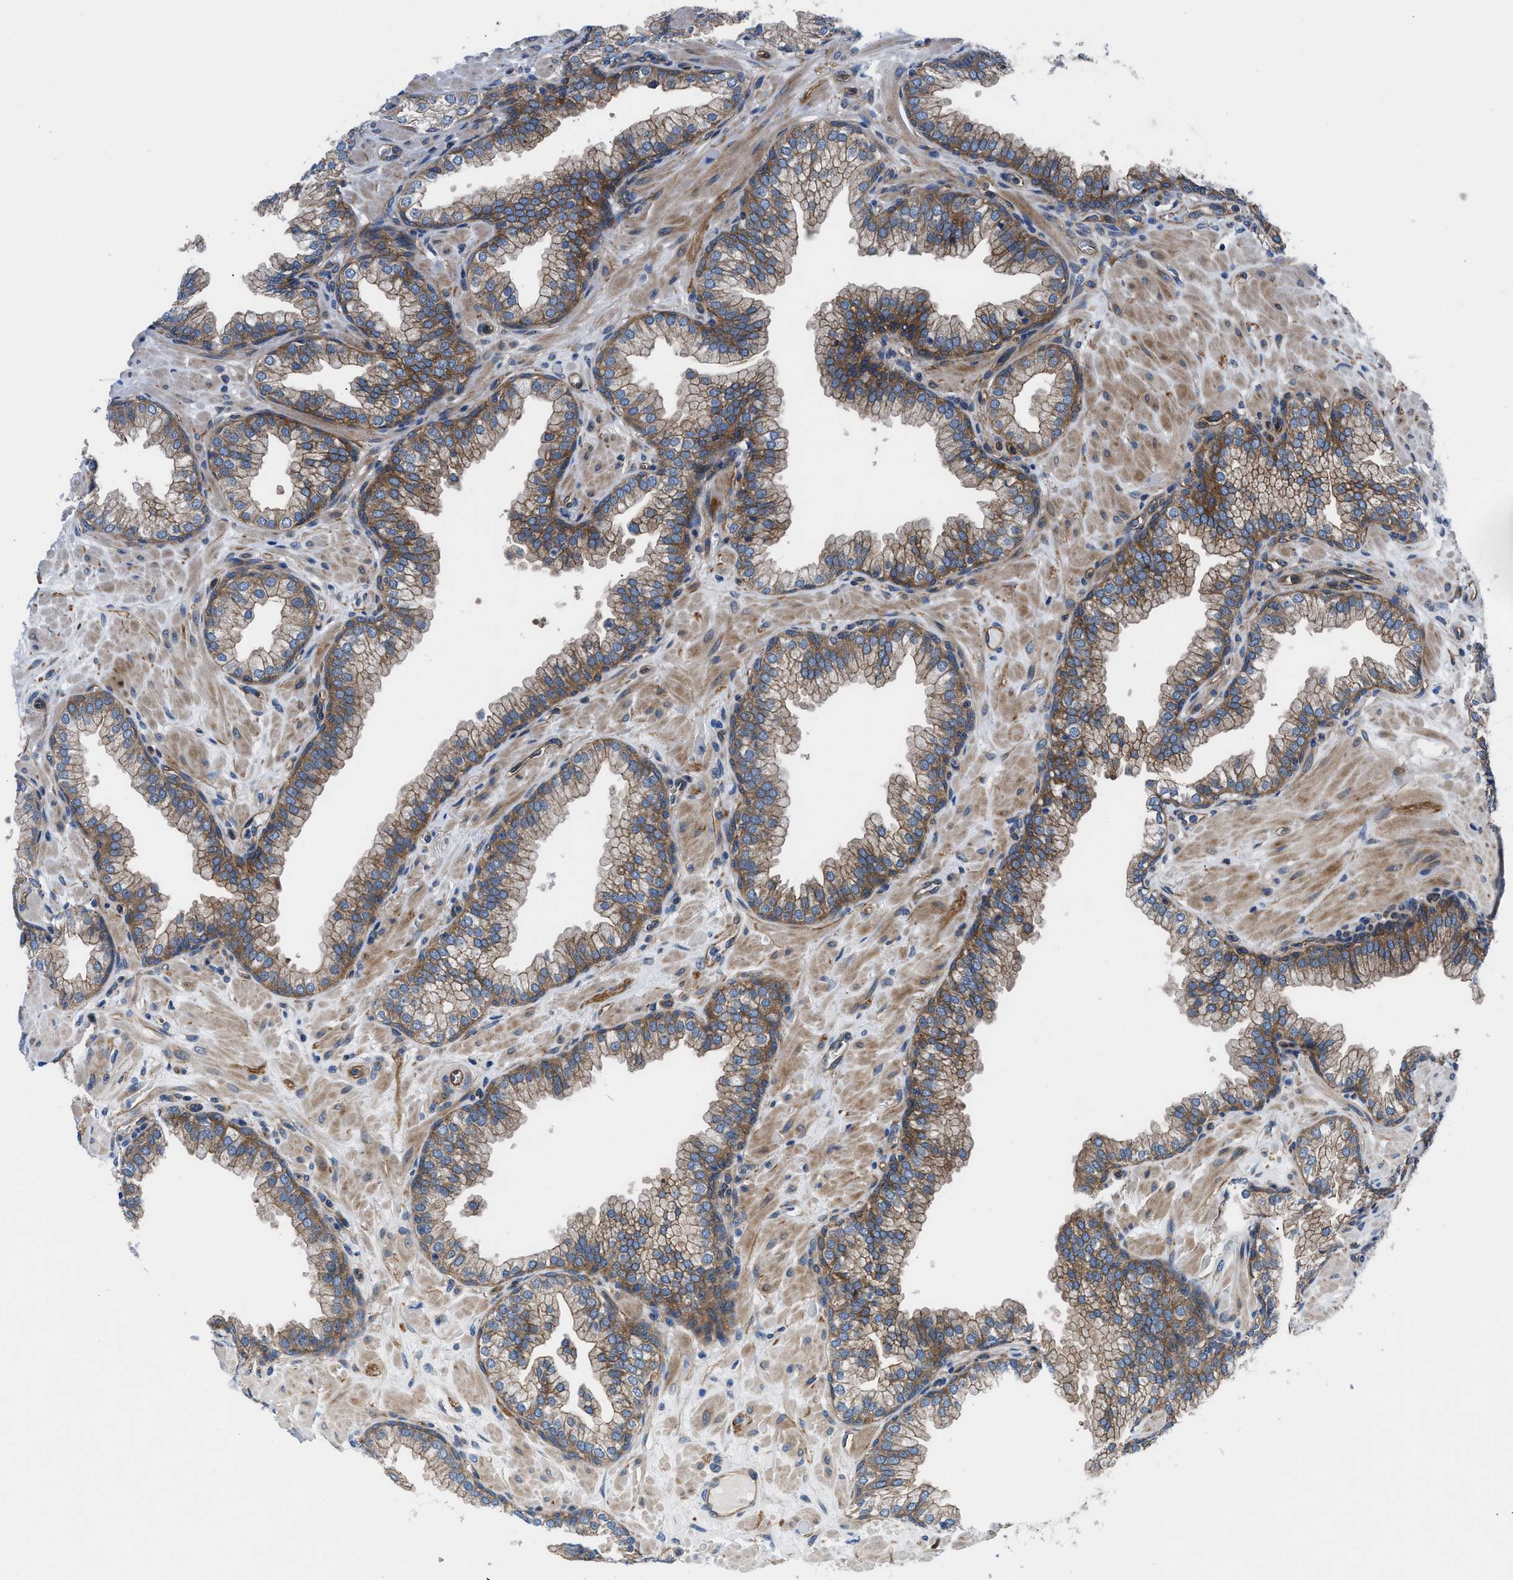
{"staining": {"intensity": "moderate", "quantity": ">75%", "location": "cytoplasmic/membranous"}, "tissue": "prostate", "cell_type": "Glandular cells", "image_type": "normal", "snomed": [{"axis": "morphology", "description": "Normal tissue, NOS"}, {"axis": "morphology", "description": "Urothelial carcinoma, Low grade"}, {"axis": "topography", "description": "Urinary bladder"}, {"axis": "topography", "description": "Prostate"}], "caption": "Protein analysis of benign prostate displays moderate cytoplasmic/membranous staining in about >75% of glandular cells. Nuclei are stained in blue.", "gene": "TRIP4", "patient": {"sex": "male", "age": 60}}